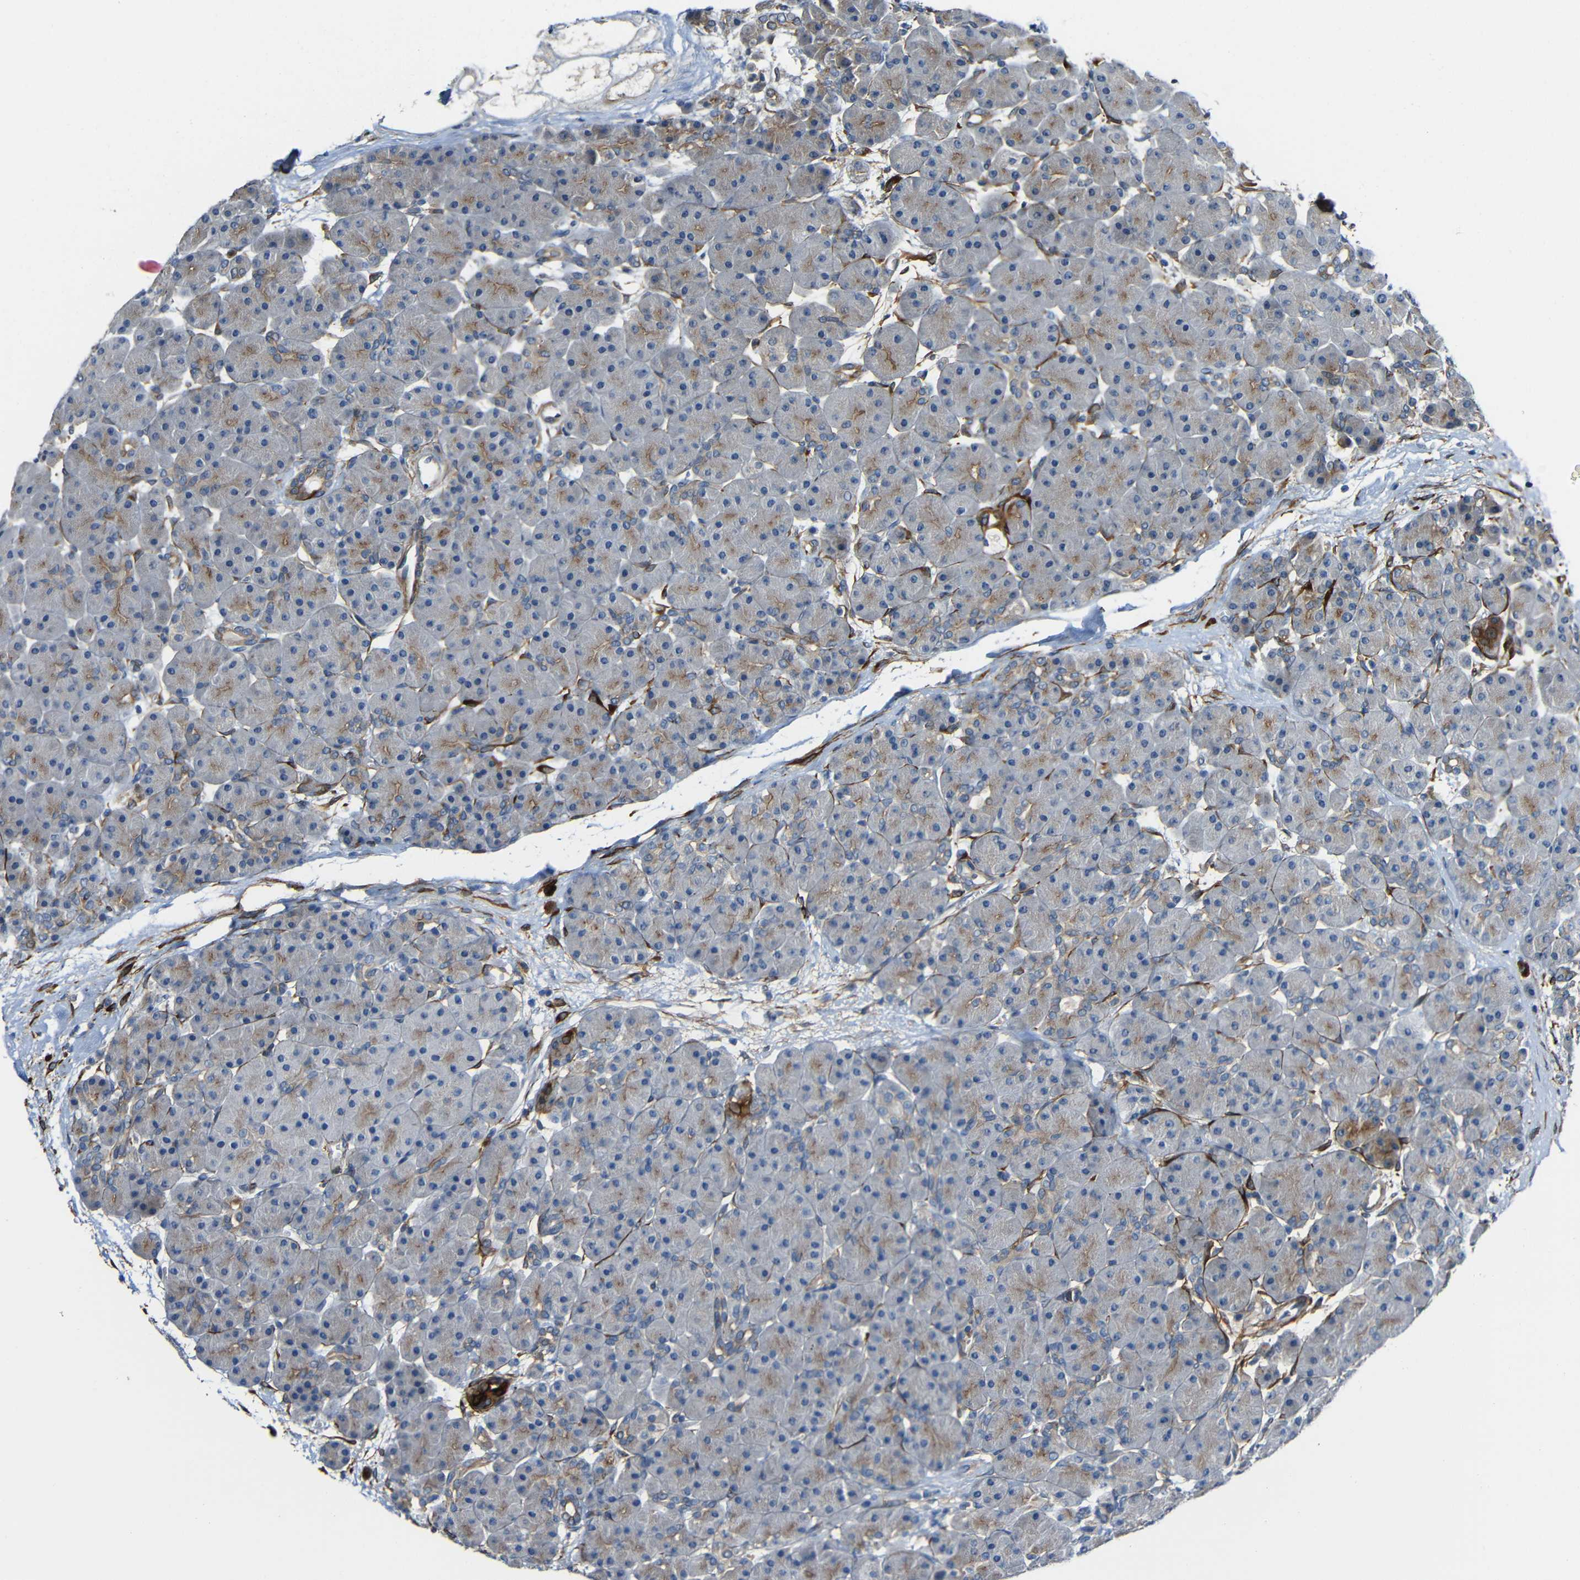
{"staining": {"intensity": "weak", "quantity": ">75%", "location": "cytoplasmic/membranous"}, "tissue": "pancreas", "cell_type": "Exocrine glandular cells", "image_type": "normal", "snomed": [{"axis": "morphology", "description": "Normal tissue, NOS"}, {"axis": "topography", "description": "Pancreas"}], "caption": "Exocrine glandular cells demonstrate low levels of weak cytoplasmic/membranous positivity in about >75% of cells in unremarkable pancreas. (DAB (3,3'-diaminobenzidine) = brown stain, brightfield microscopy at high magnification).", "gene": "DCLK1", "patient": {"sex": "male", "age": 66}}